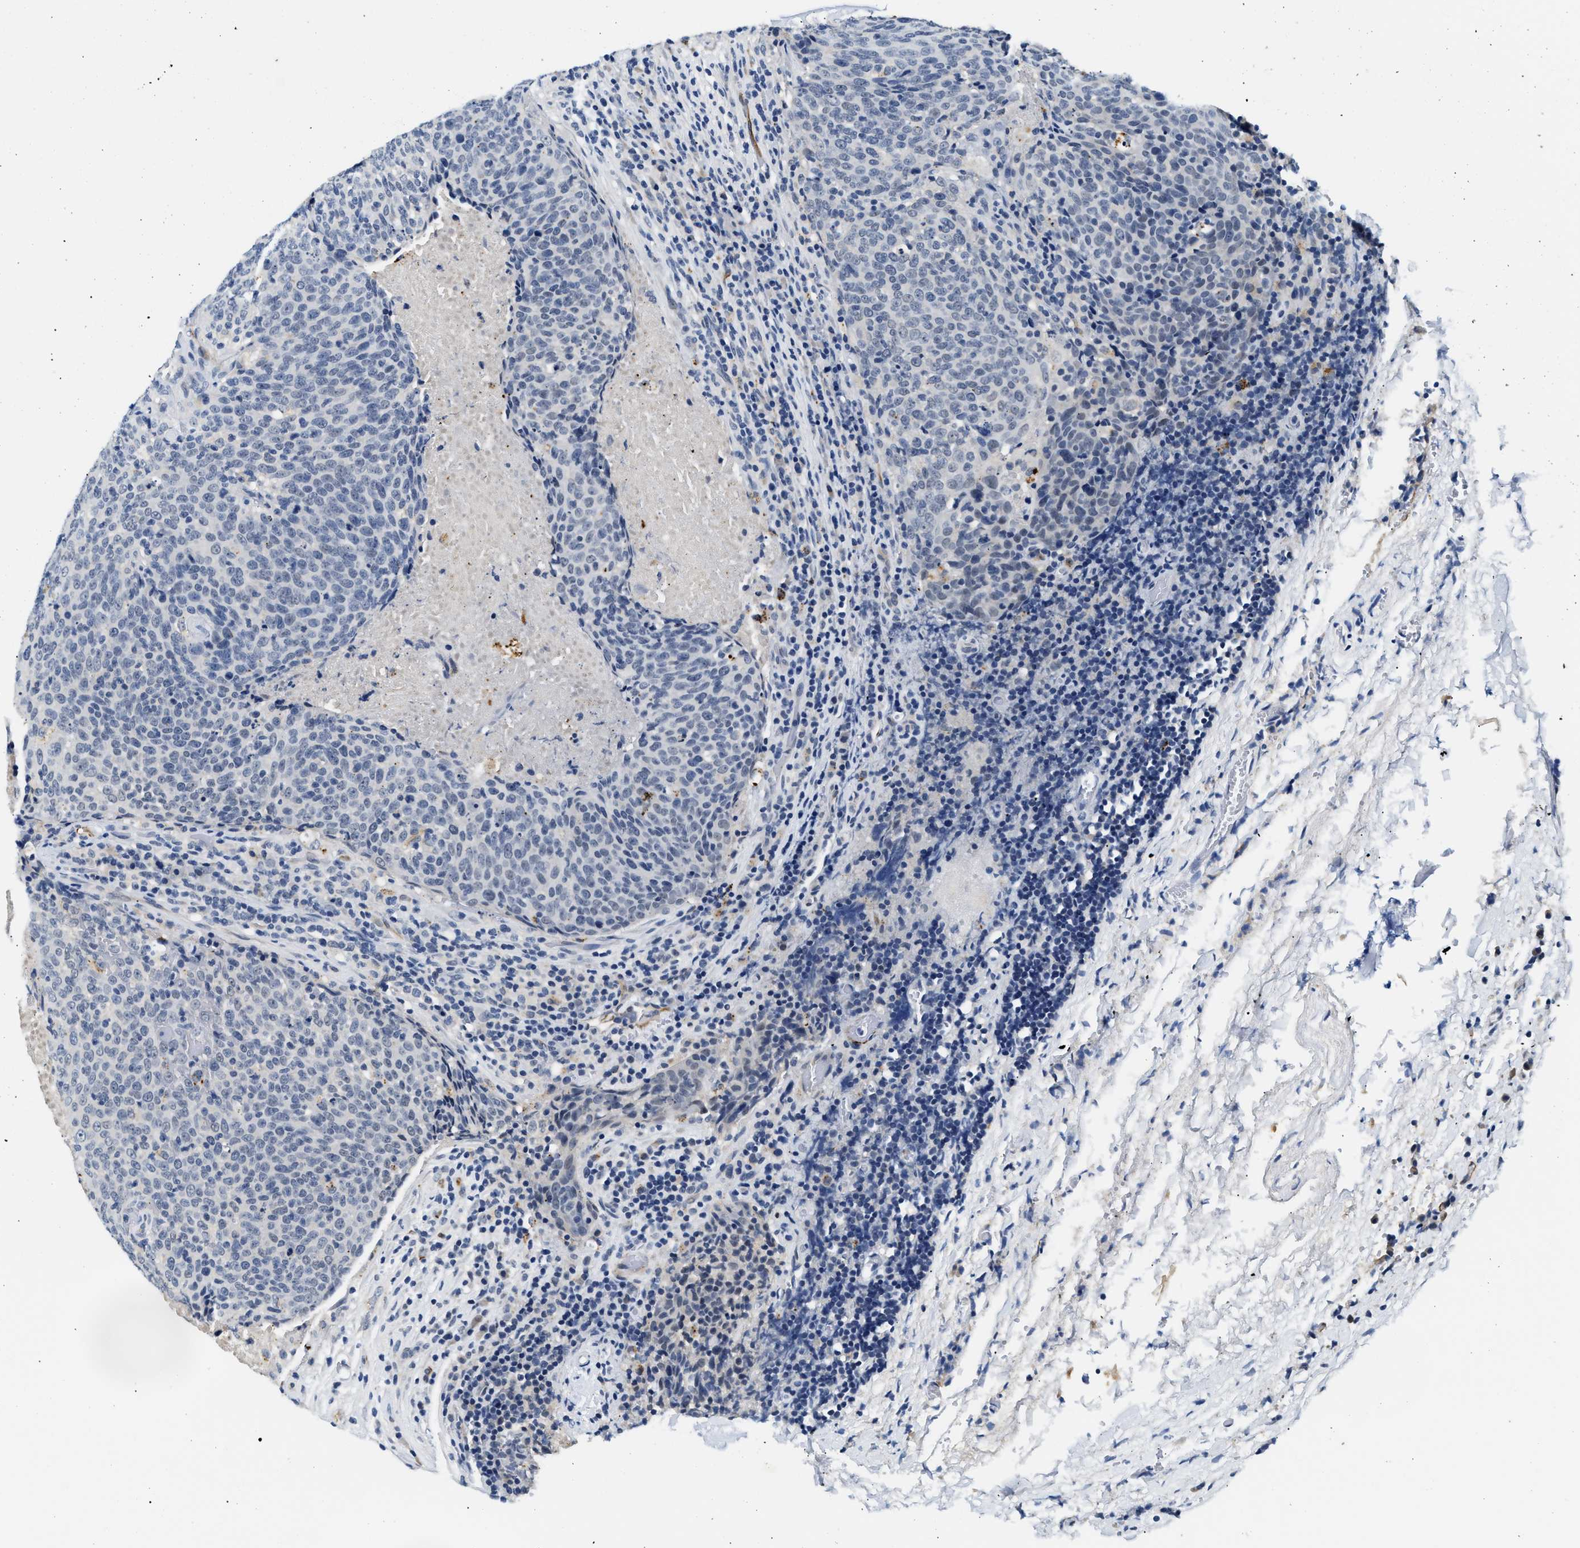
{"staining": {"intensity": "negative", "quantity": "none", "location": "none"}, "tissue": "head and neck cancer", "cell_type": "Tumor cells", "image_type": "cancer", "snomed": [{"axis": "morphology", "description": "Squamous cell carcinoma, NOS"}, {"axis": "morphology", "description": "Squamous cell carcinoma, metastatic, NOS"}, {"axis": "topography", "description": "Lymph node"}, {"axis": "topography", "description": "Head-Neck"}], "caption": "The immunohistochemistry (IHC) photomicrograph has no significant positivity in tumor cells of head and neck cancer (metastatic squamous cell carcinoma) tissue.", "gene": "MED22", "patient": {"sex": "male", "age": 62}}